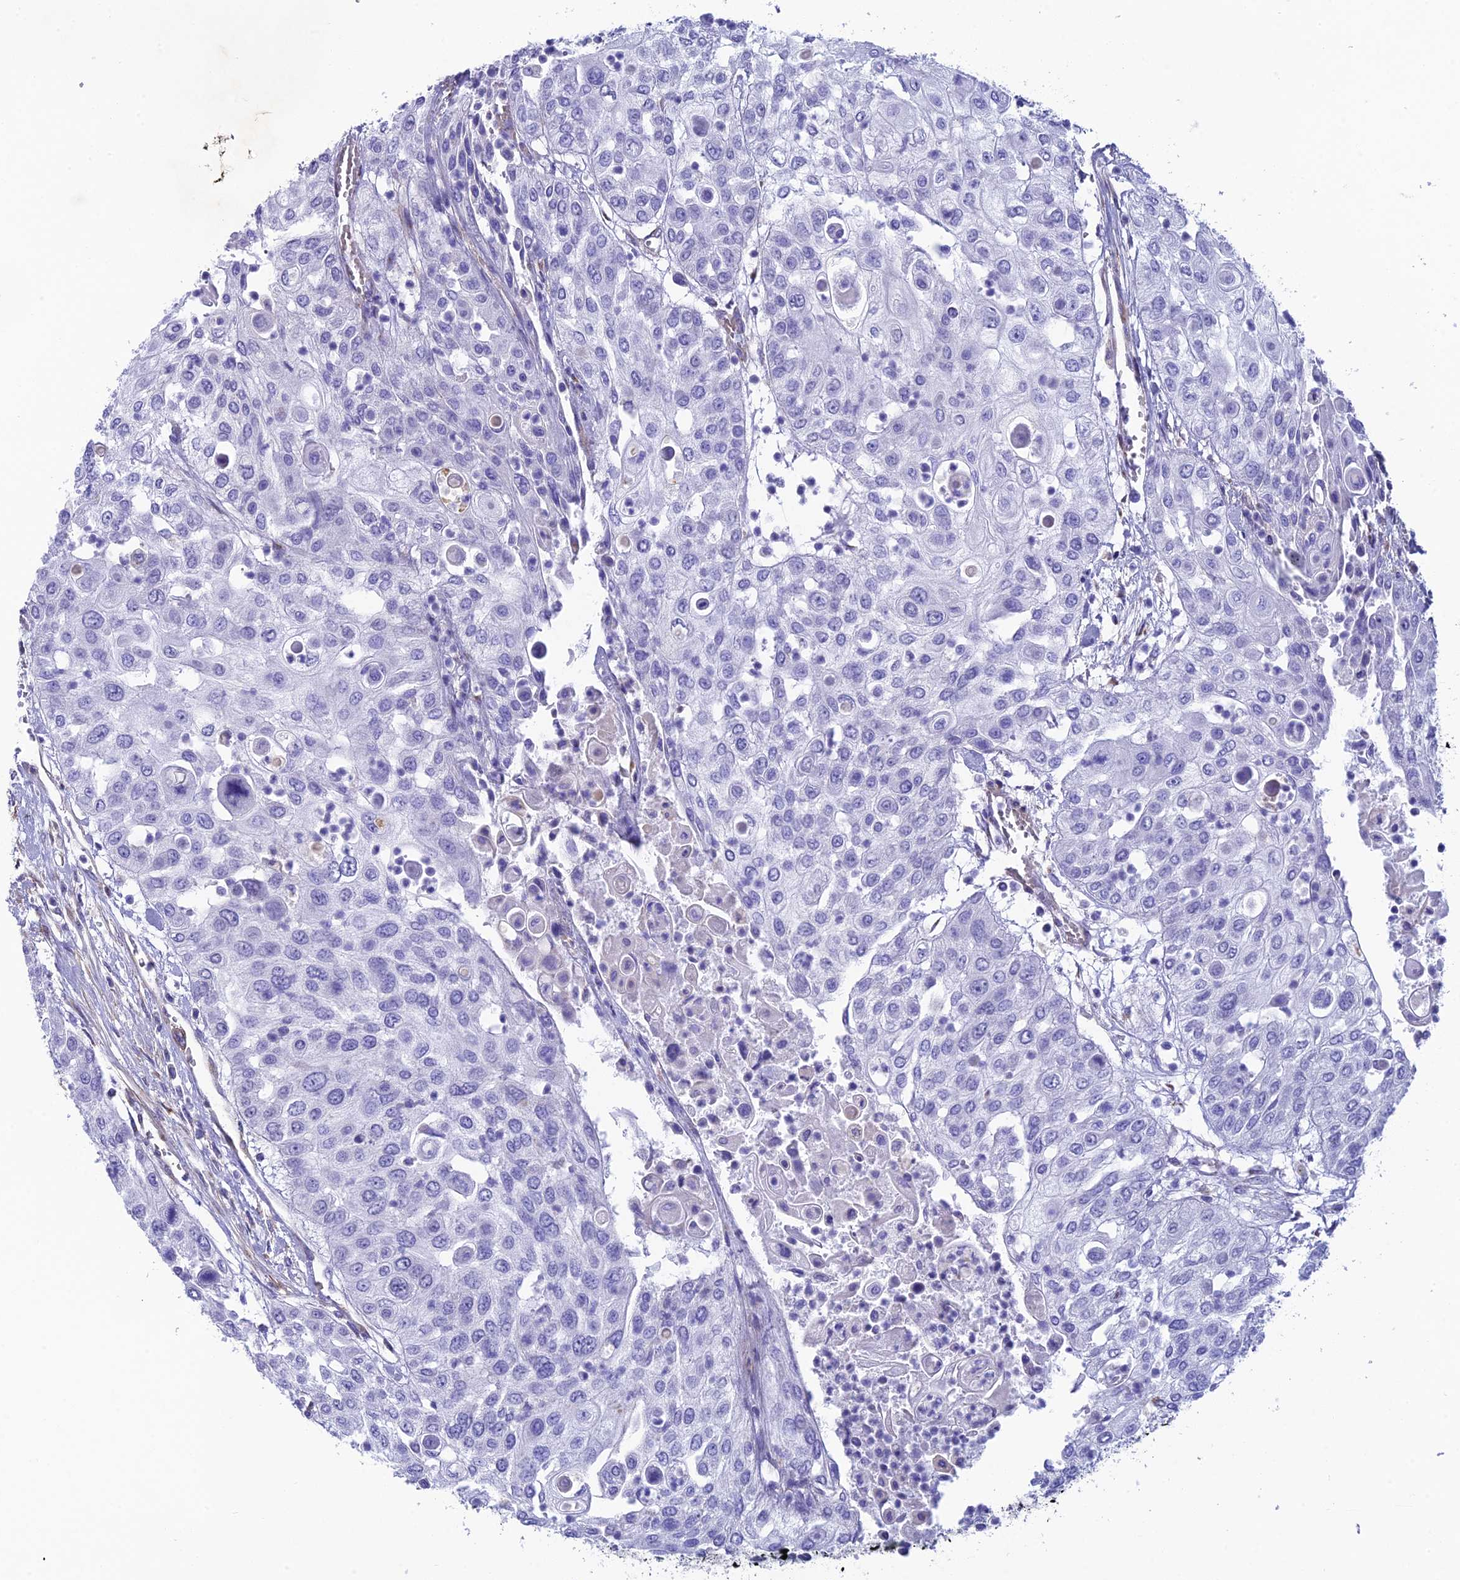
{"staining": {"intensity": "negative", "quantity": "none", "location": "none"}, "tissue": "urothelial cancer", "cell_type": "Tumor cells", "image_type": "cancer", "snomed": [{"axis": "morphology", "description": "Urothelial carcinoma, High grade"}, {"axis": "topography", "description": "Urinary bladder"}], "caption": "High magnification brightfield microscopy of high-grade urothelial carcinoma stained with DAB (3,3'-diaminobenzidine) (brown) and counterstained with hematoxylin (blue): tumor cells show no significant expression.", "gene": "TNS1", "patient": {"sex": "female", "age": 79}}